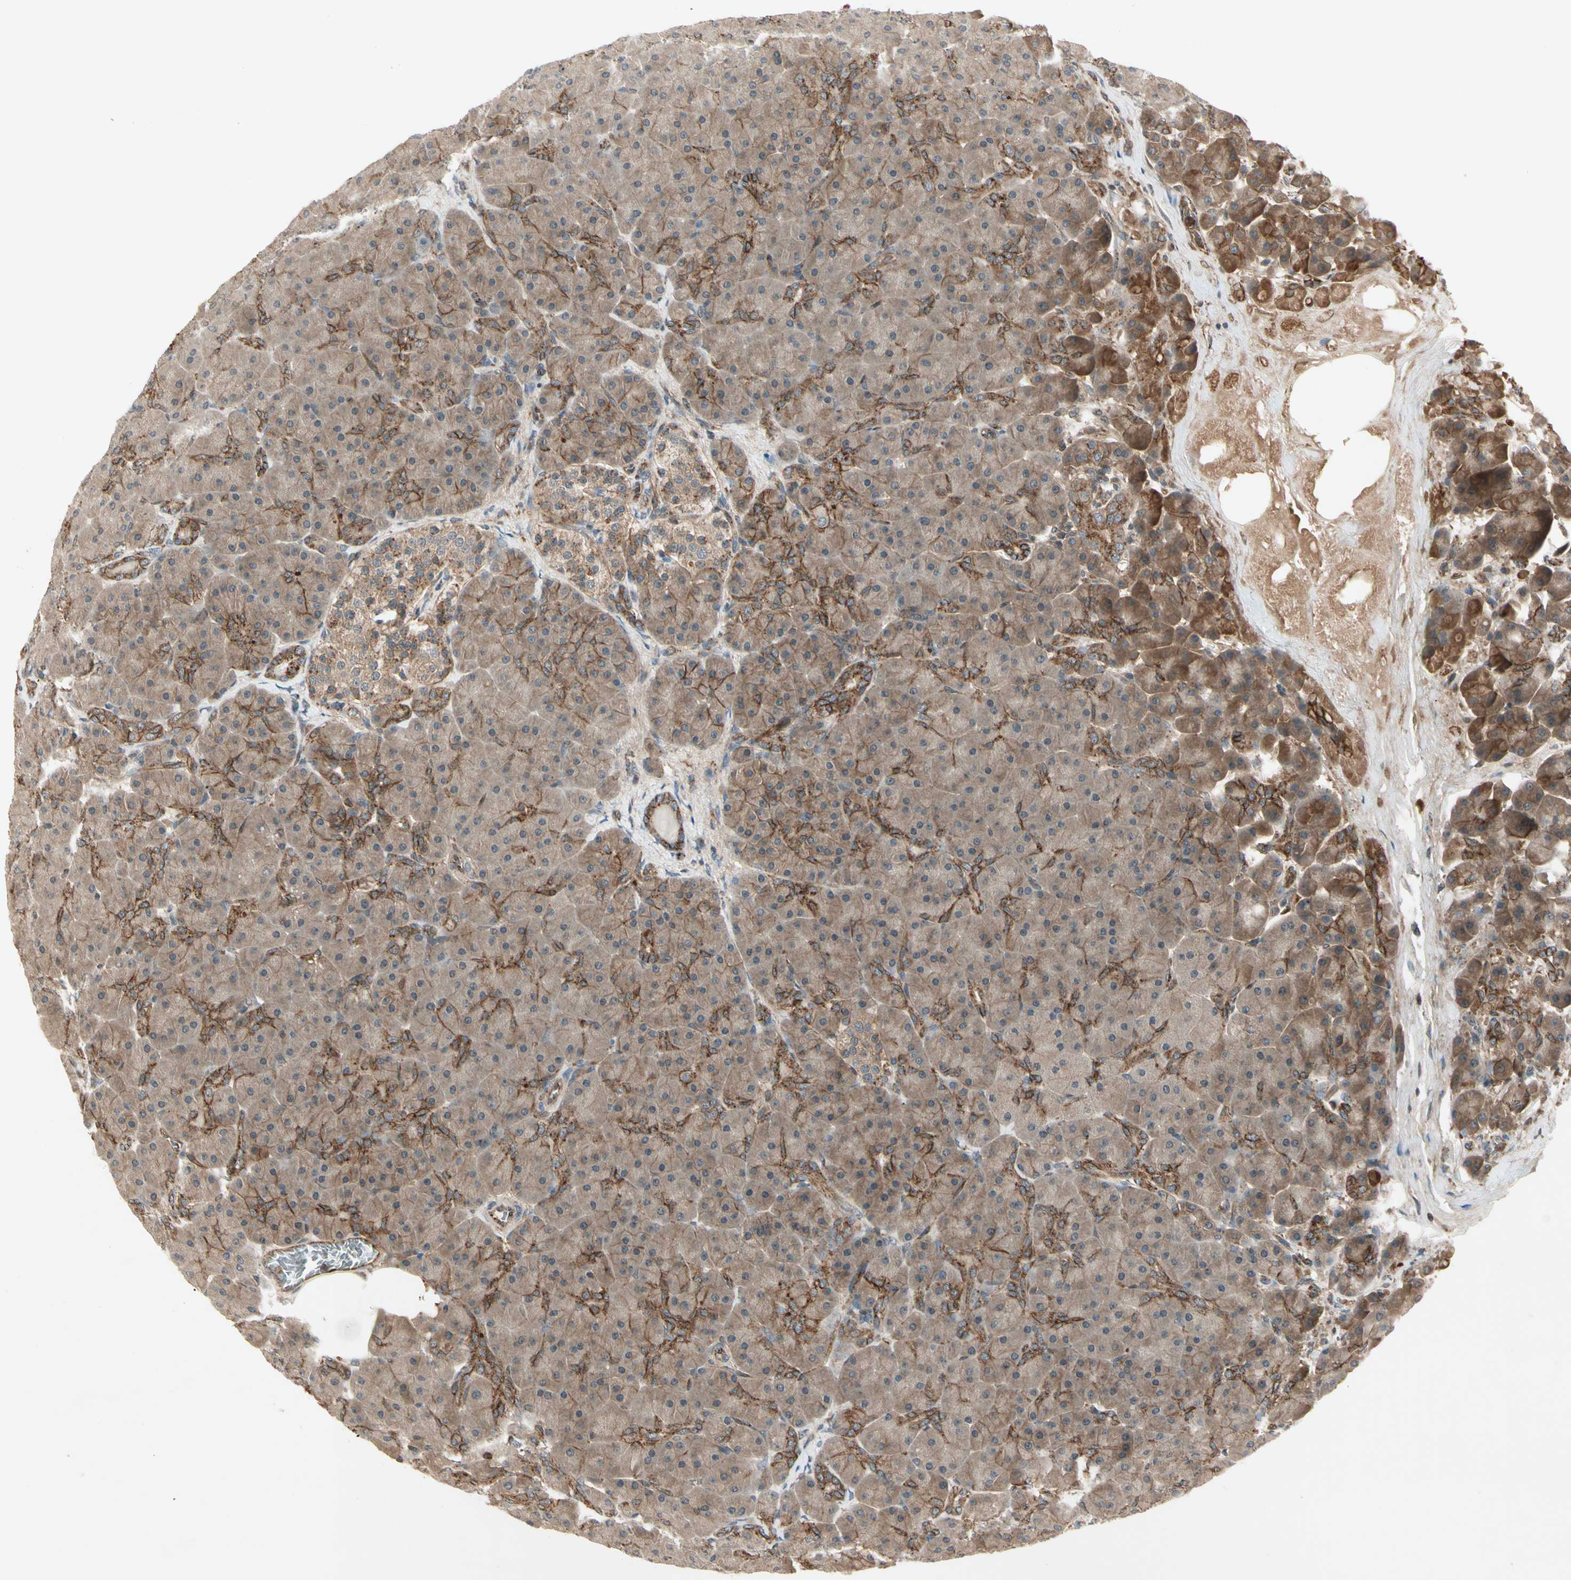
{"staining": {"intensity": "moderate", "quantity": ">75%", "location": "cytoplasmic/membranous"}, "tissue": "pancreas", "cell_type": "Exocrine glandular cells", "image_type": "normal", "snomed": [{"axis": "morphology", "description": "Normal tissue, NOS"}, {"axis": "topography", "description": "Pancreas"}], "caption": "The immunohistochemical stain highlights moderate cytoplasmic/membranous positivity in exocrine glandular cells of benign pancreas. The staining is performed using DAB (3,3'-diaminobenzidine) brown chromogen to label protein expression. The nuclei are counter-stained blue using hematoxylin.", "gene": "FLOT1", "patient": {"sex": "male", "age": 66}}